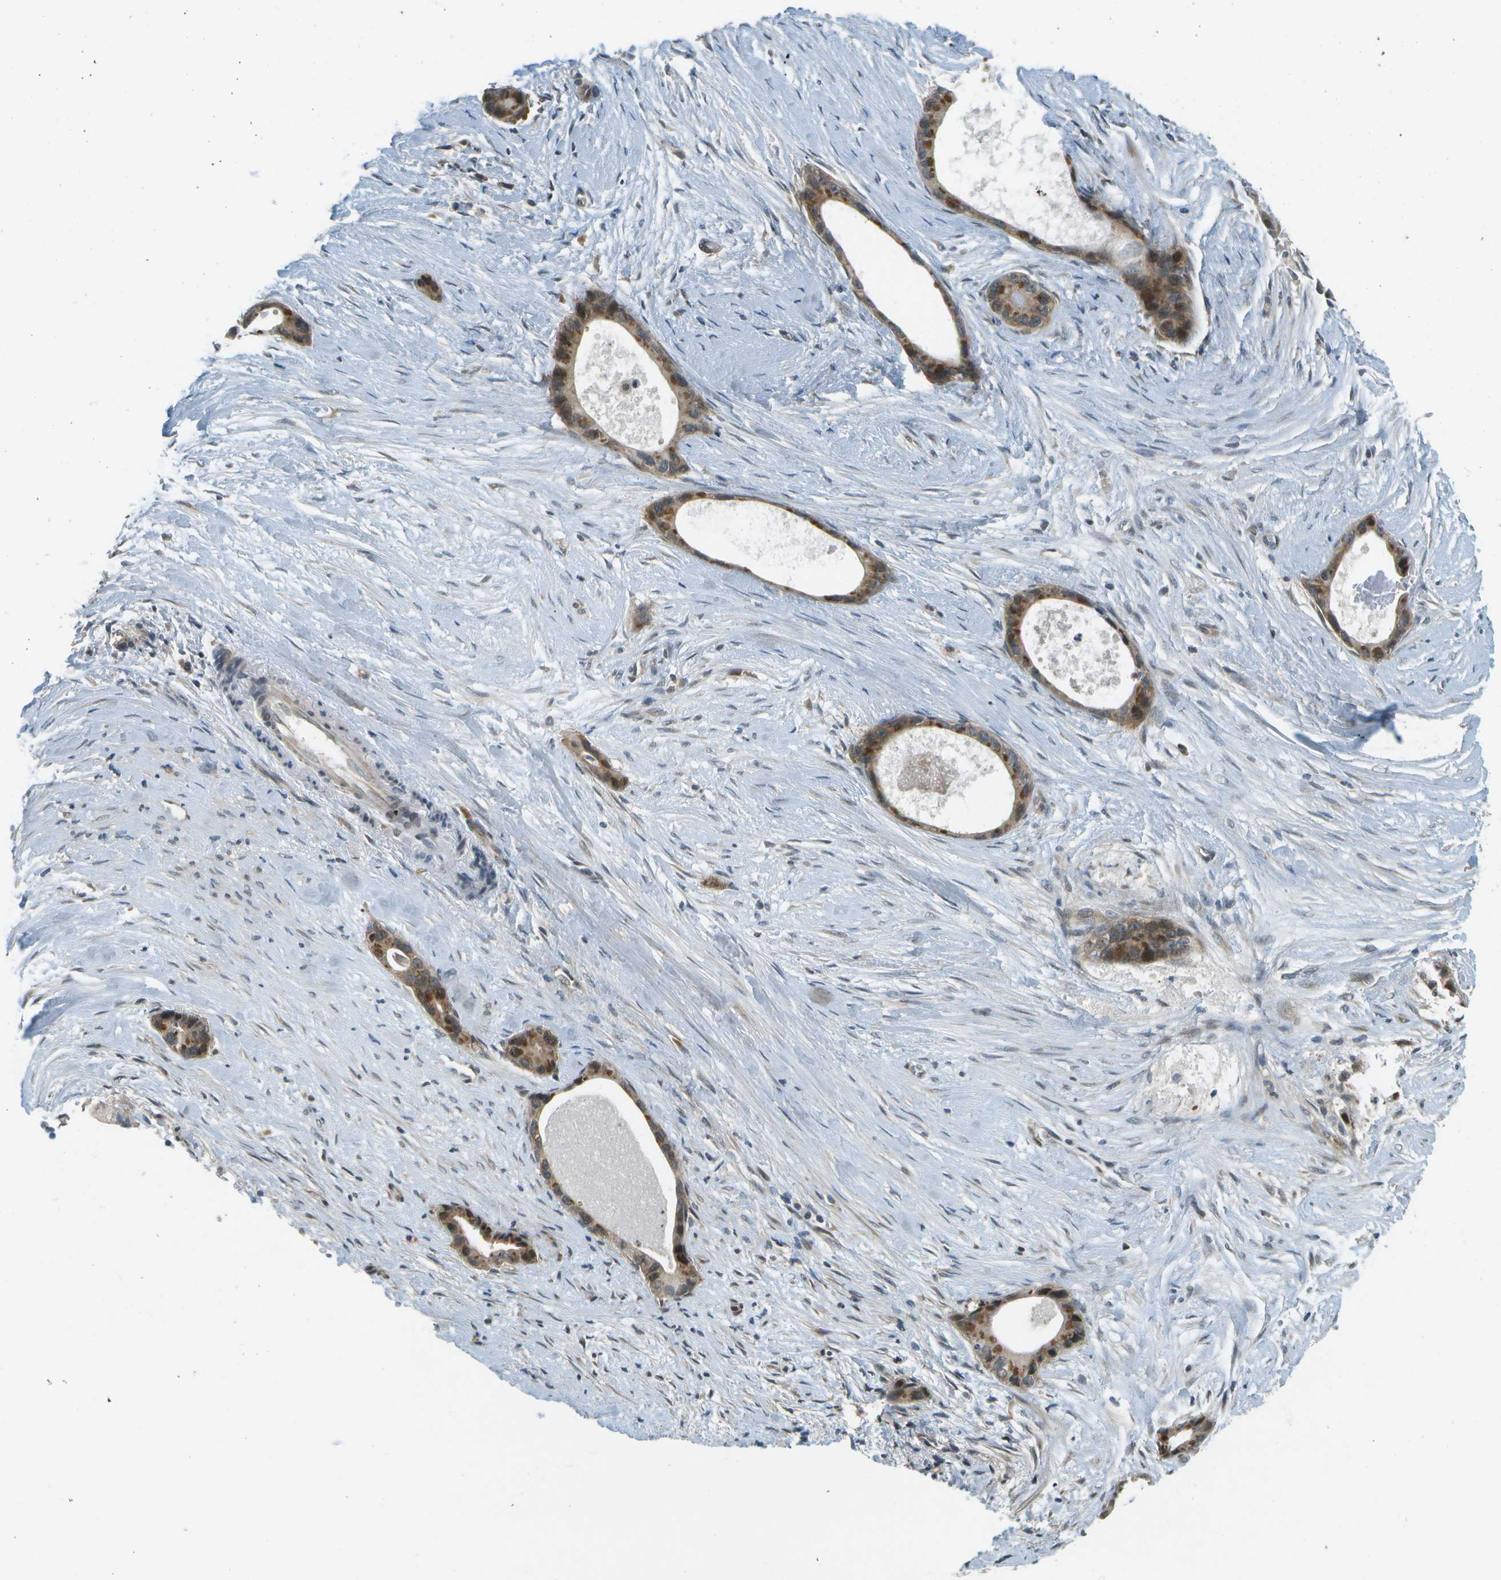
{"staining": {"intensity": "moderate", "quantity": ">75%", "location": "cytoplasmic/membranous,nuclear"}, "tissue": "liver cancer", "cell_type": "Tumor cells", "image_type": "cancer", "snomed": [{"axis": "morphology", "description": "Cholangiocarcinoma"}, {"axis": "topography", "description": "Liver"}], "caption": "Cholangiocarcinoma (liver) stained with a brown dye exhibits moderate cytoplasmic/membranous and nuclear positive expression in about >75% of tumor cells.", "gene": "WNK2", "patient": {"sex": "female", "age": 55}}